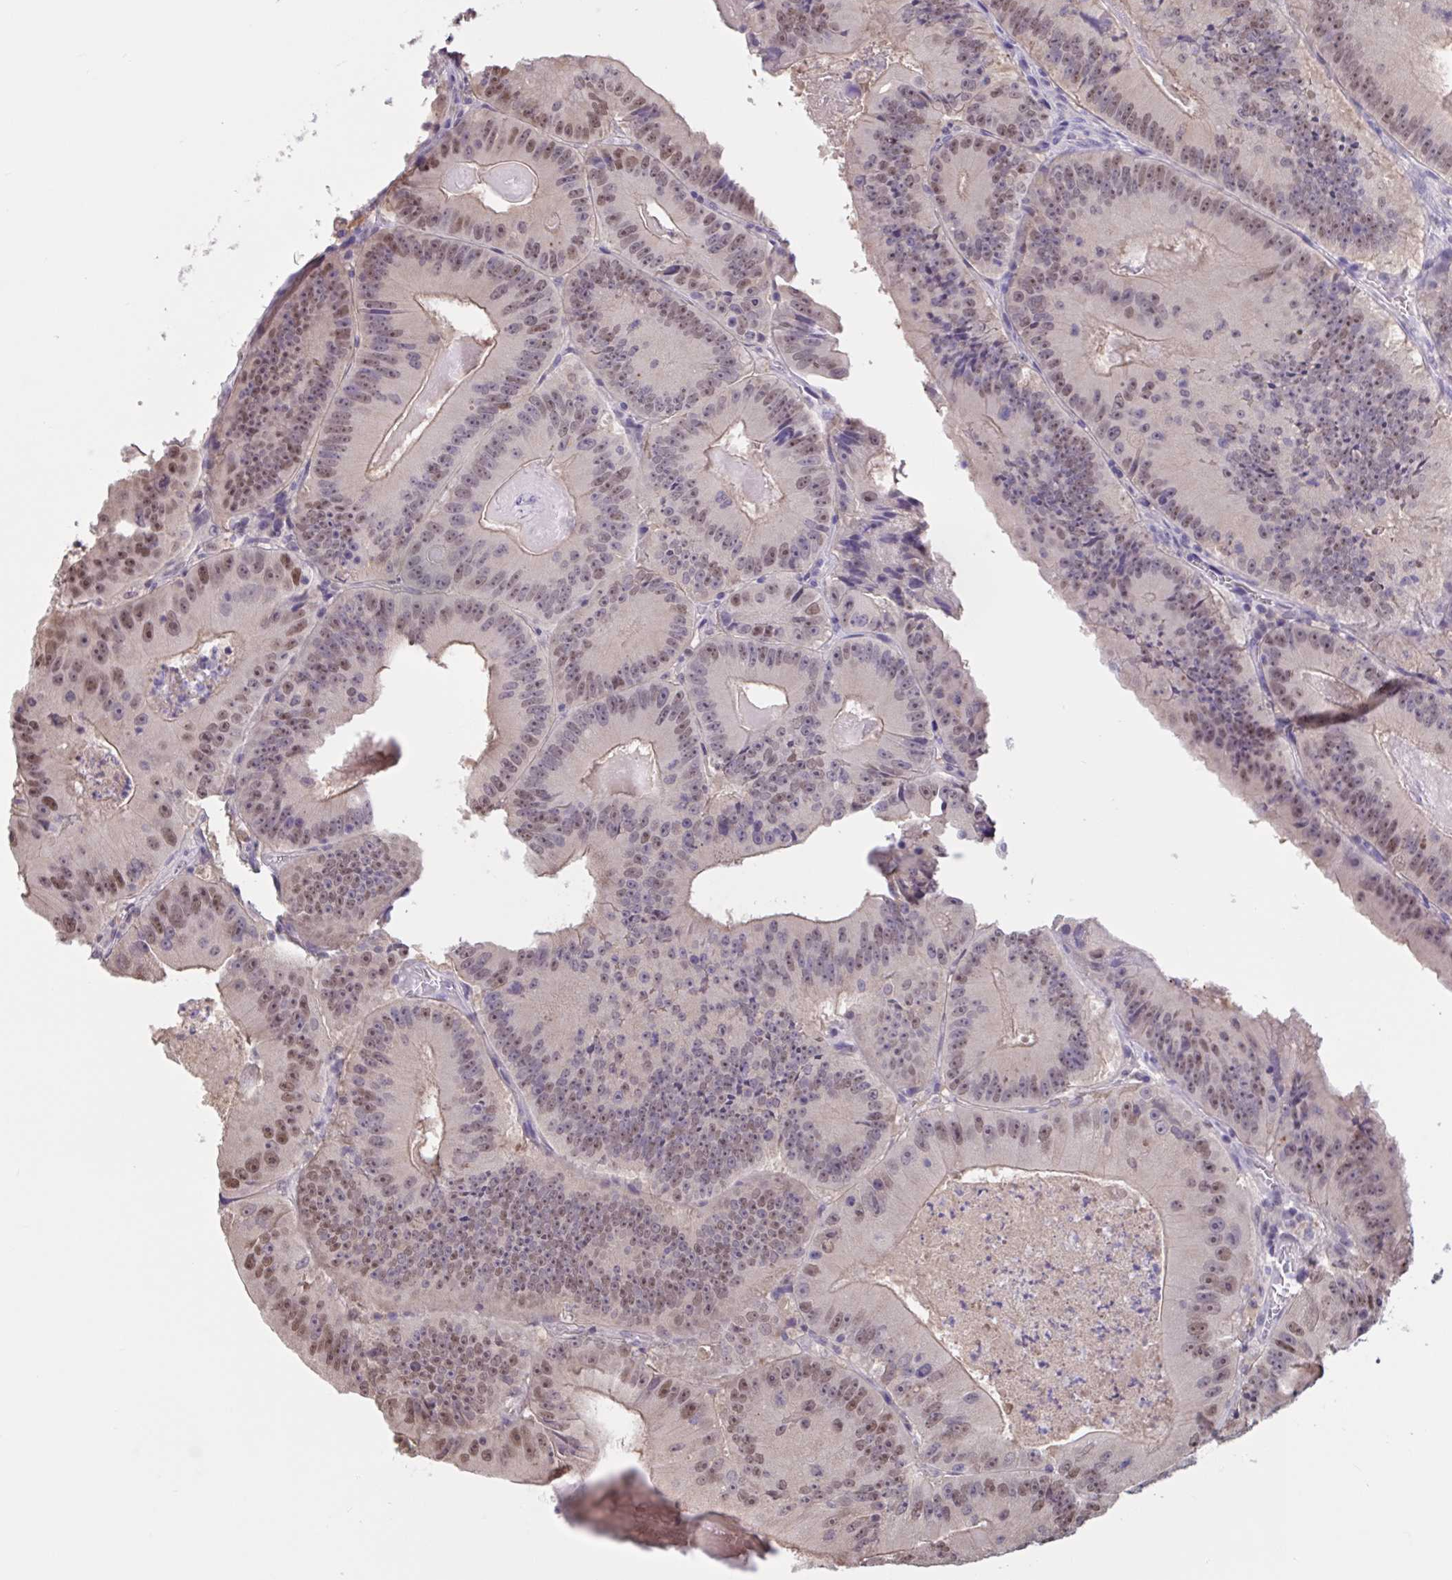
{"staining": {"intensity": "moderate", "quantity": ">75%", "location": "nuclear"}, "tissue": "colorectal cancer", "cell_type": "Tumor cells", "image_type": "cancer", "snomed": [{"axis": "morphology", "description": "Adenocarcinoma, NOS"}, {"axis": "topography", "description": "Colon"}], "caption": "Immunohistochemistry (IHC) histopathology image of human colorectal adenocarcinoma stained for a protein (brown), which exhibits medium levels of moderate nuclear positivity in approximately >75% of tumor cells.", "gene": "RBL1", "patient": {"sex": "female", "age": 86}}